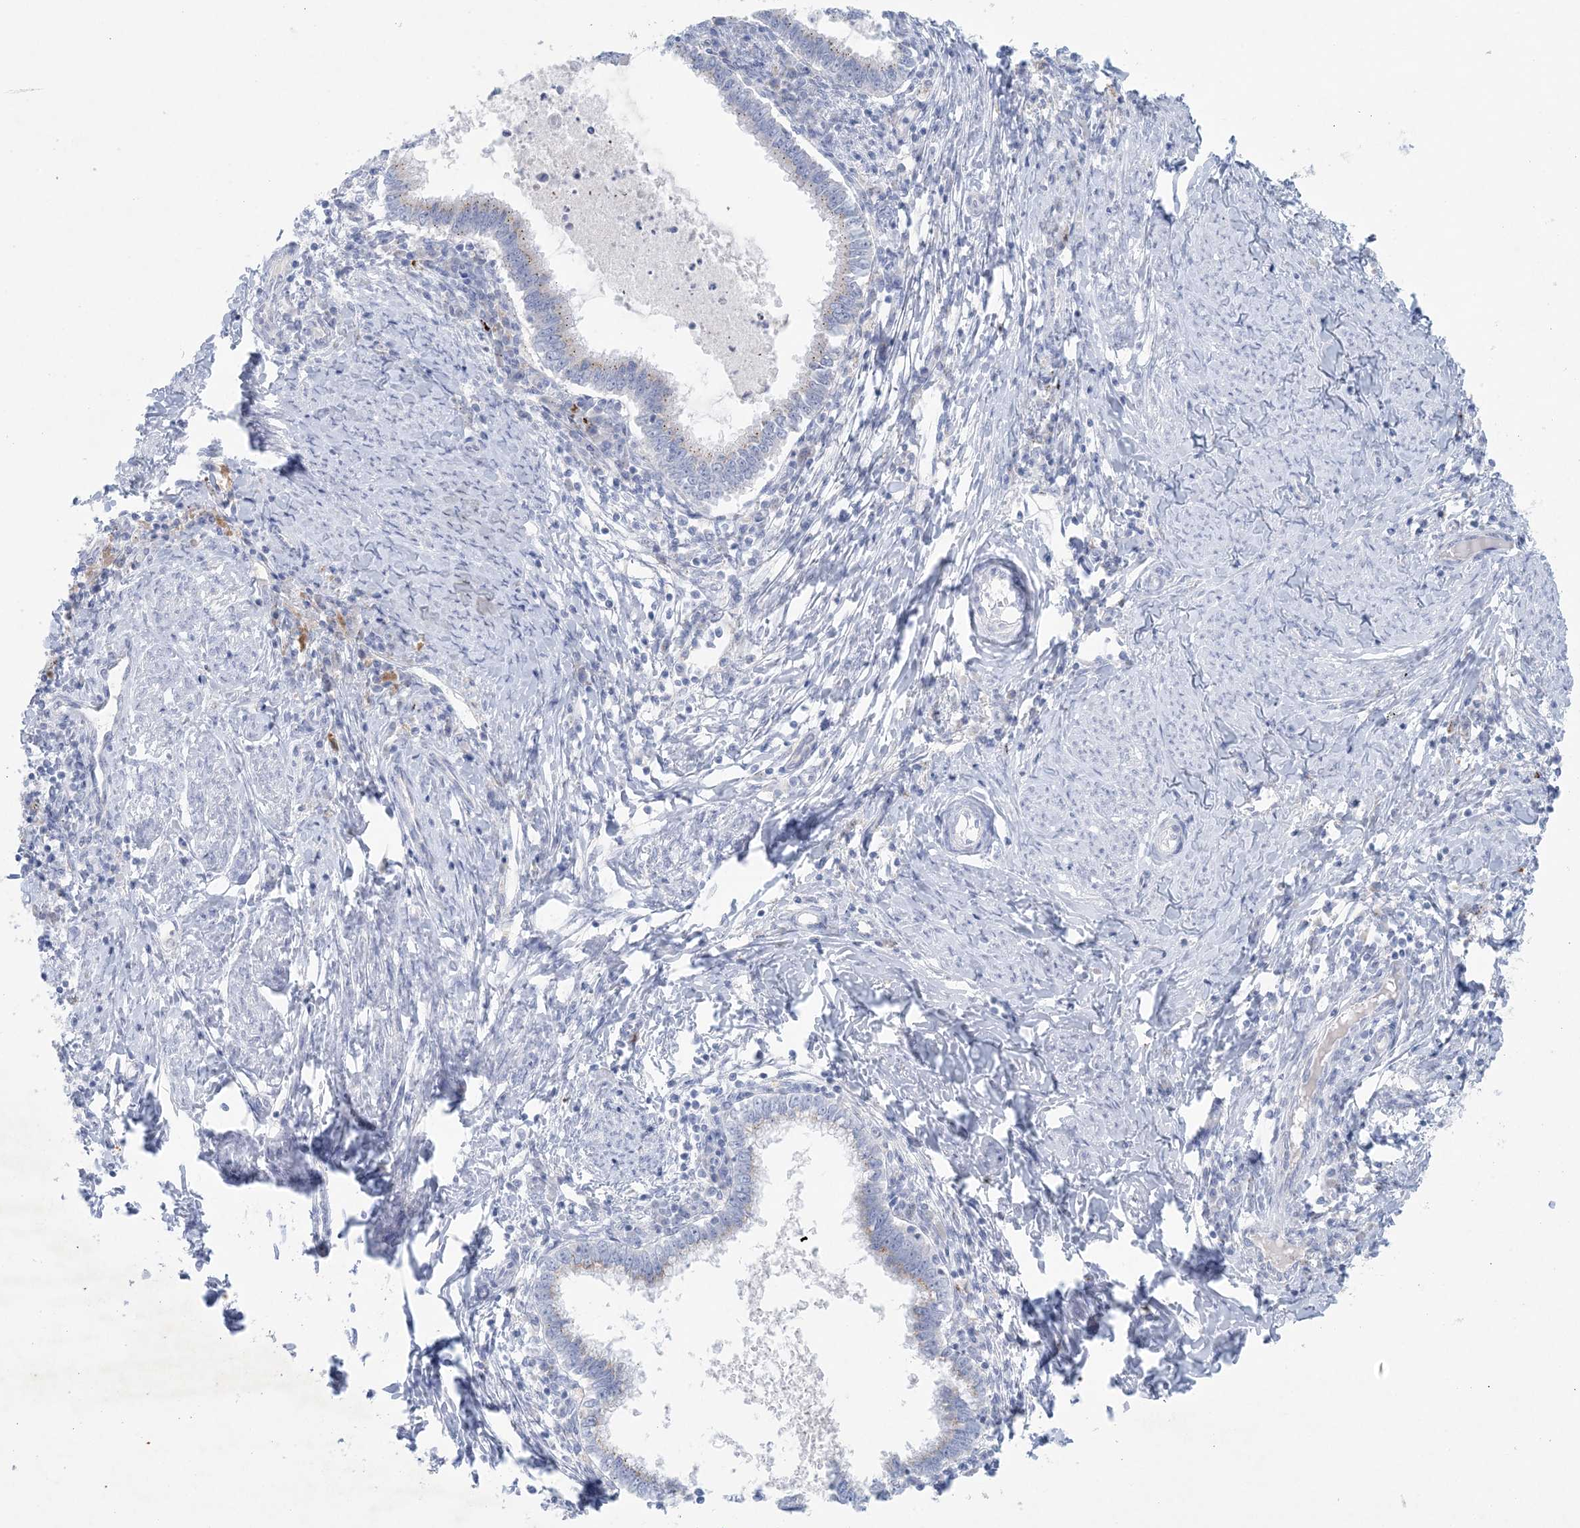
{"staining": {"intensity": "weak", "quantity": "<25%", "location": "cytoplasmic/membranous"}, "tissue": "cervical cancer", "cell_type": "Tumor cells", "image_type": "cancer", "snomed": [{"axis": "morphology", "description": "Adenocarcinoma, NOS"}, {"axis": "topography", "description": "Cervix"}], "caption": "A high-resolution micrograph shows immunohistochemistry staining of cervical adenocarcinoma, which demonstrates no significant staining in tumor cells. Brightfield microscopy of immunohistochemistry stained with DAB (3,3'-diaminobenzidine) (brown) and hematoxylin (blue), captured at high magnification.", "gene": "GABRG1", "patient": {"sex": "female", "age": 36}}